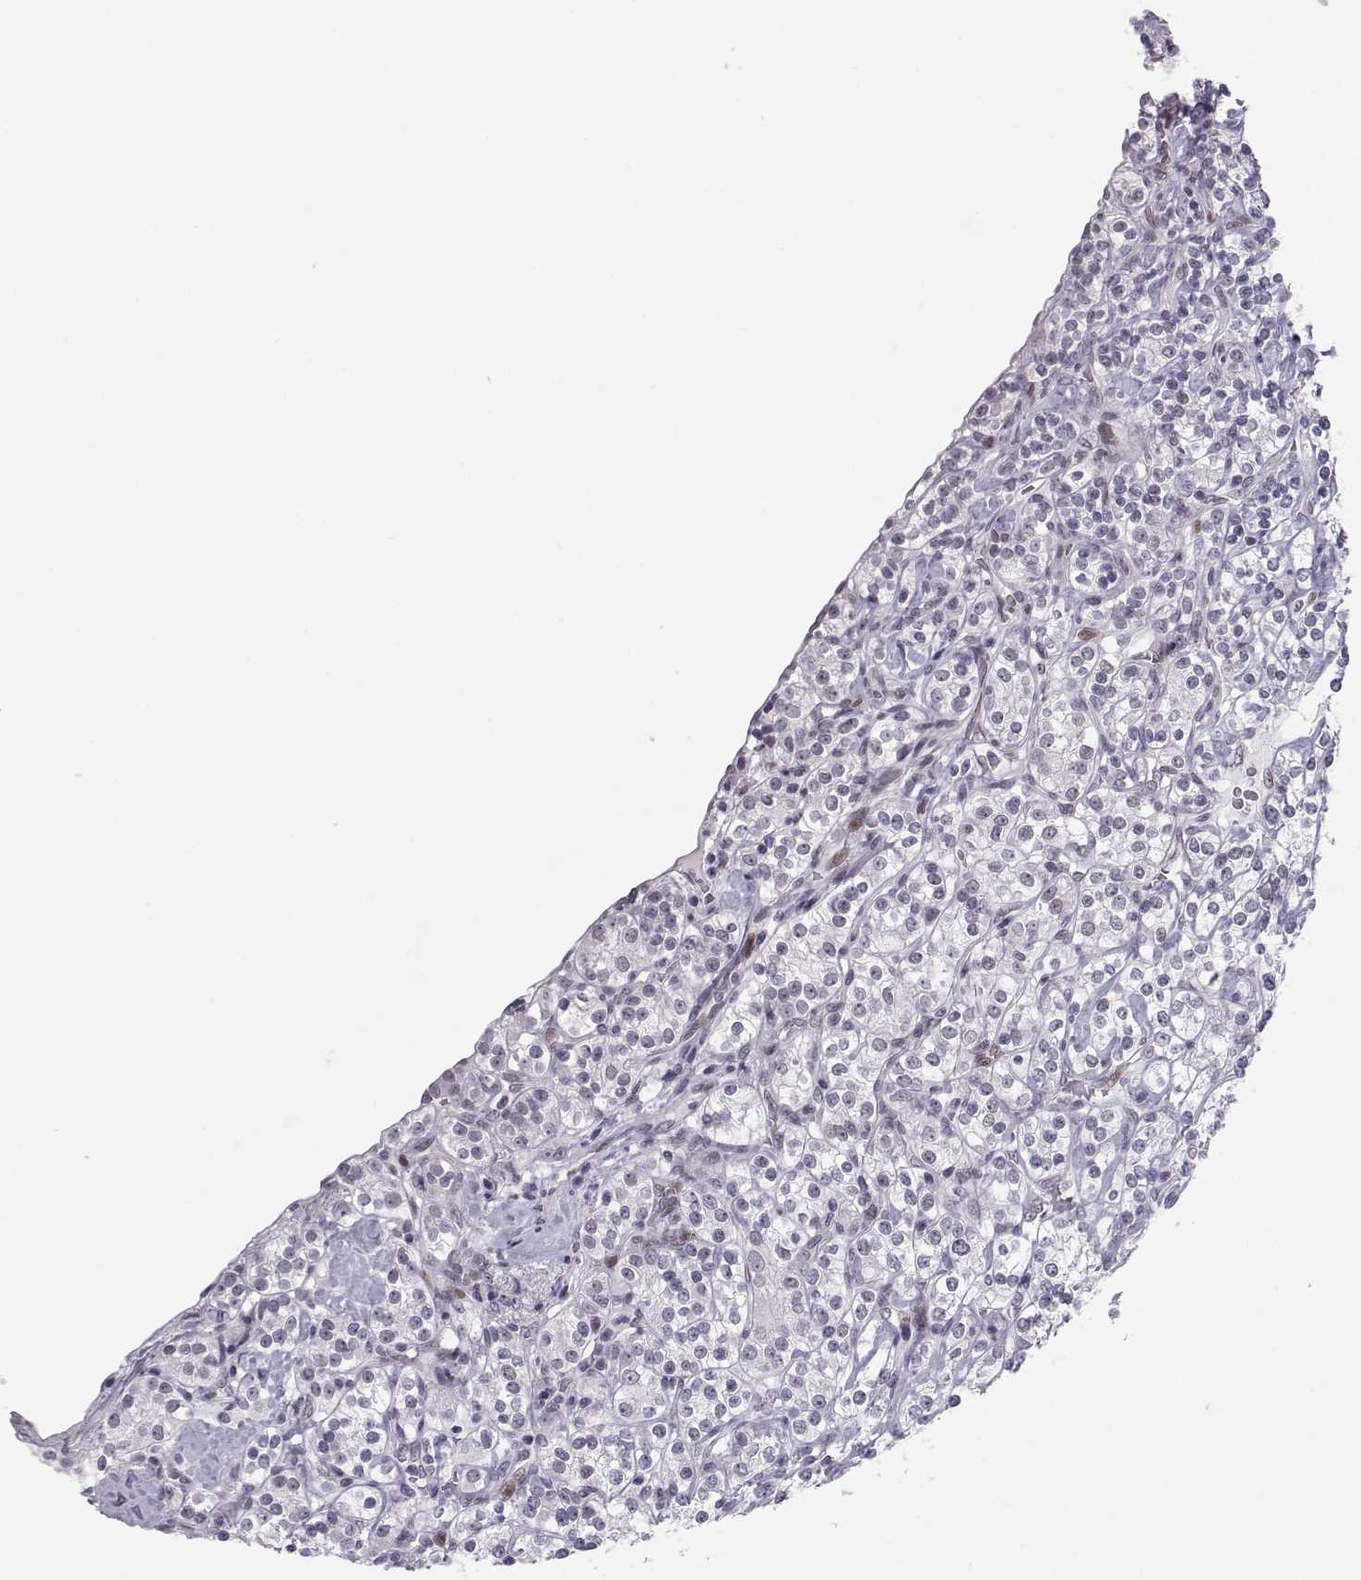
{"staining": {"intensity": "negative", "quantity": "none", "location": "none"}, "tissue": "renal cancer", "cell_type": "Tumor cells", "image_type": "cancer", "snomed": [{"axis": "morphology", "description": "Adenocarcinoma, NOS"}, {"axis": "topography", "description": "Kidney"}], "caption": "IHC of renal cancer reveals no positivity in tumor cells.", "gene": "SIX6", "patient": {"sex": "male", "age": 77}}